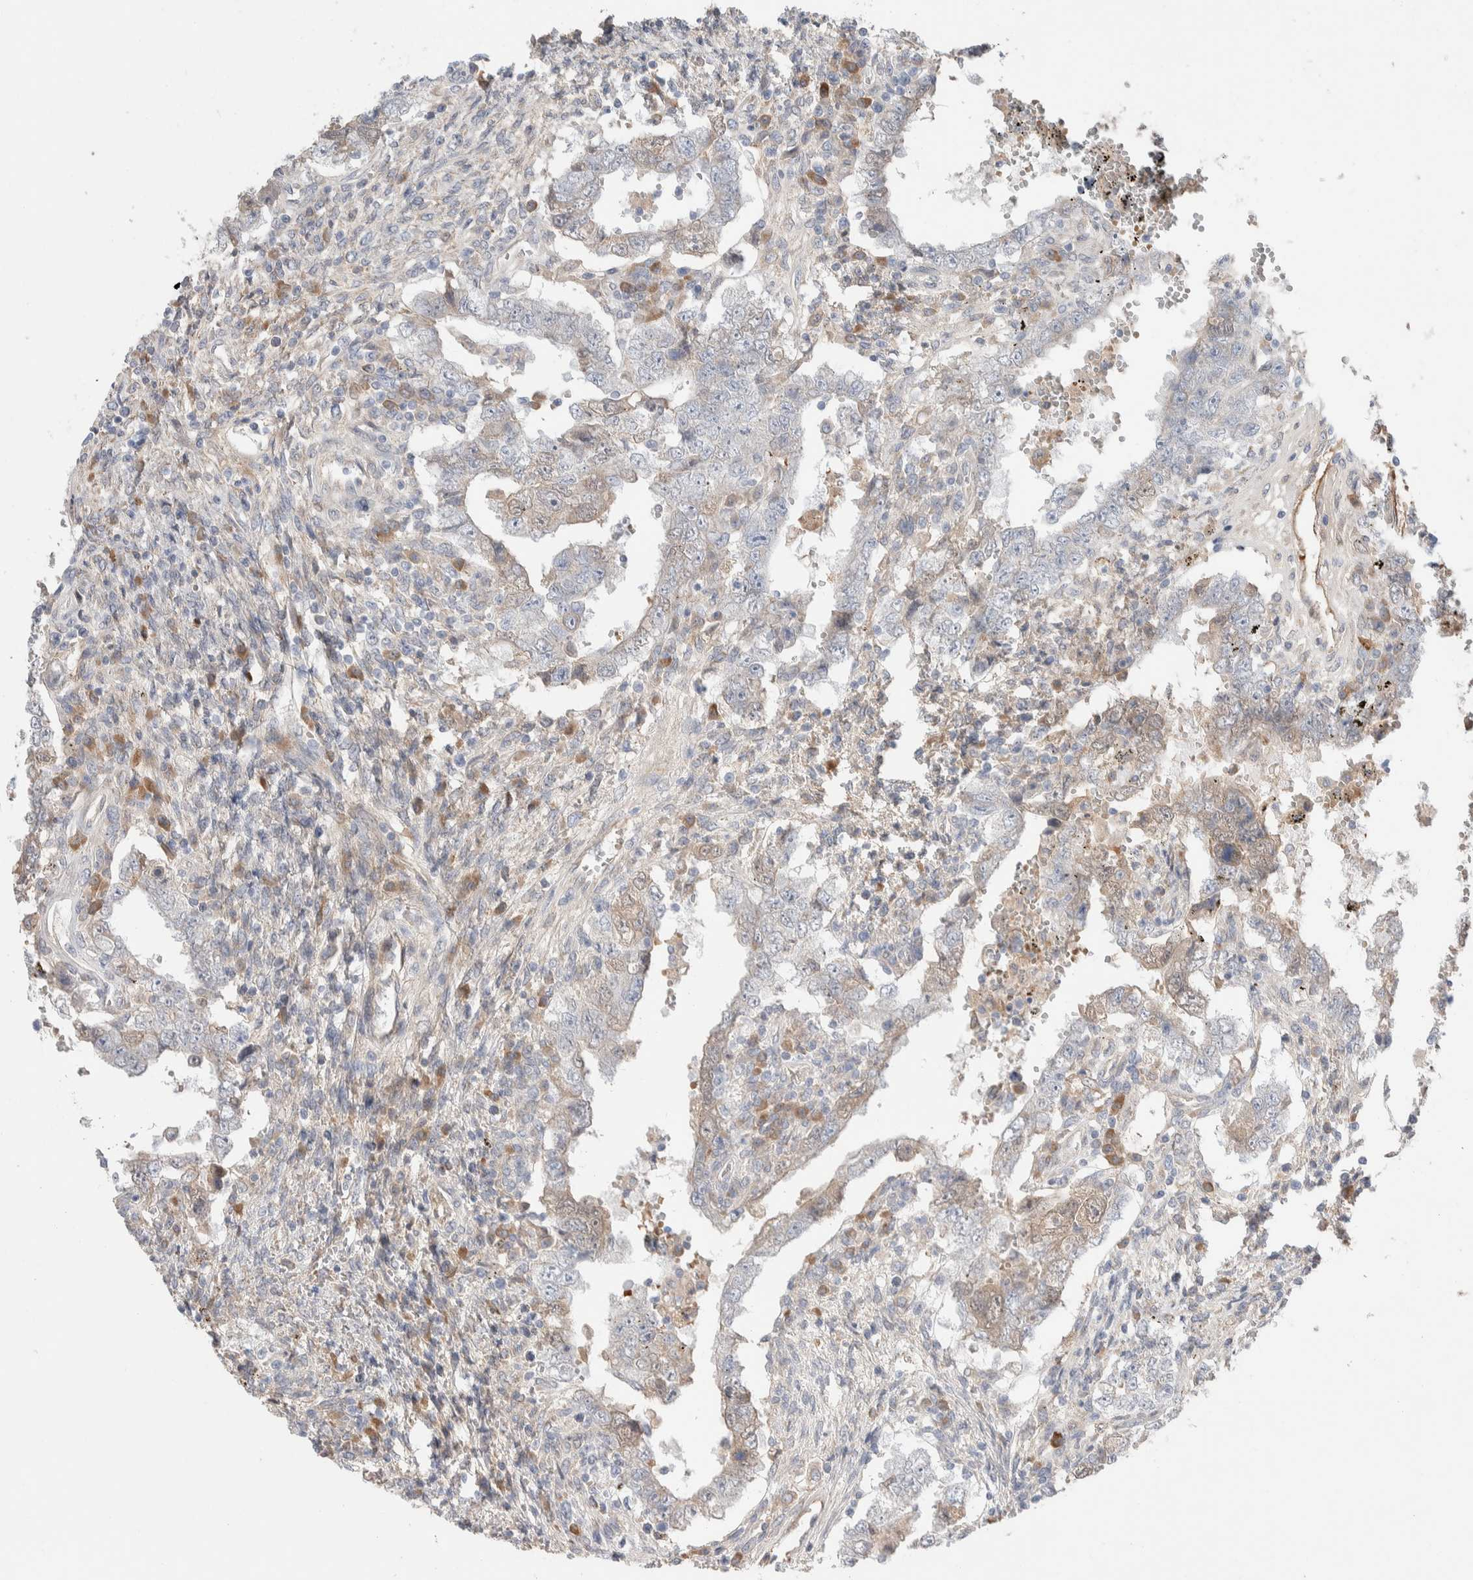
{"staining": {"intensity": "weak", "quantity": "<25%", "location": "cytoplasmic/membranous"}, "tissue": "testis cancer", "cell_type": "Tumor cells", "image_type": "cancer", "snomed": [{"axis": "morphology", "description": "Carcinoma, Embryonal, NOS"}, {"axis": "topography", "description": "Testis"}], "caption": "Tumor cells are negative for protein expression in human testis cancer.", "gene": "RUSF1", "patient": {"sex": "male", "age": 26}}